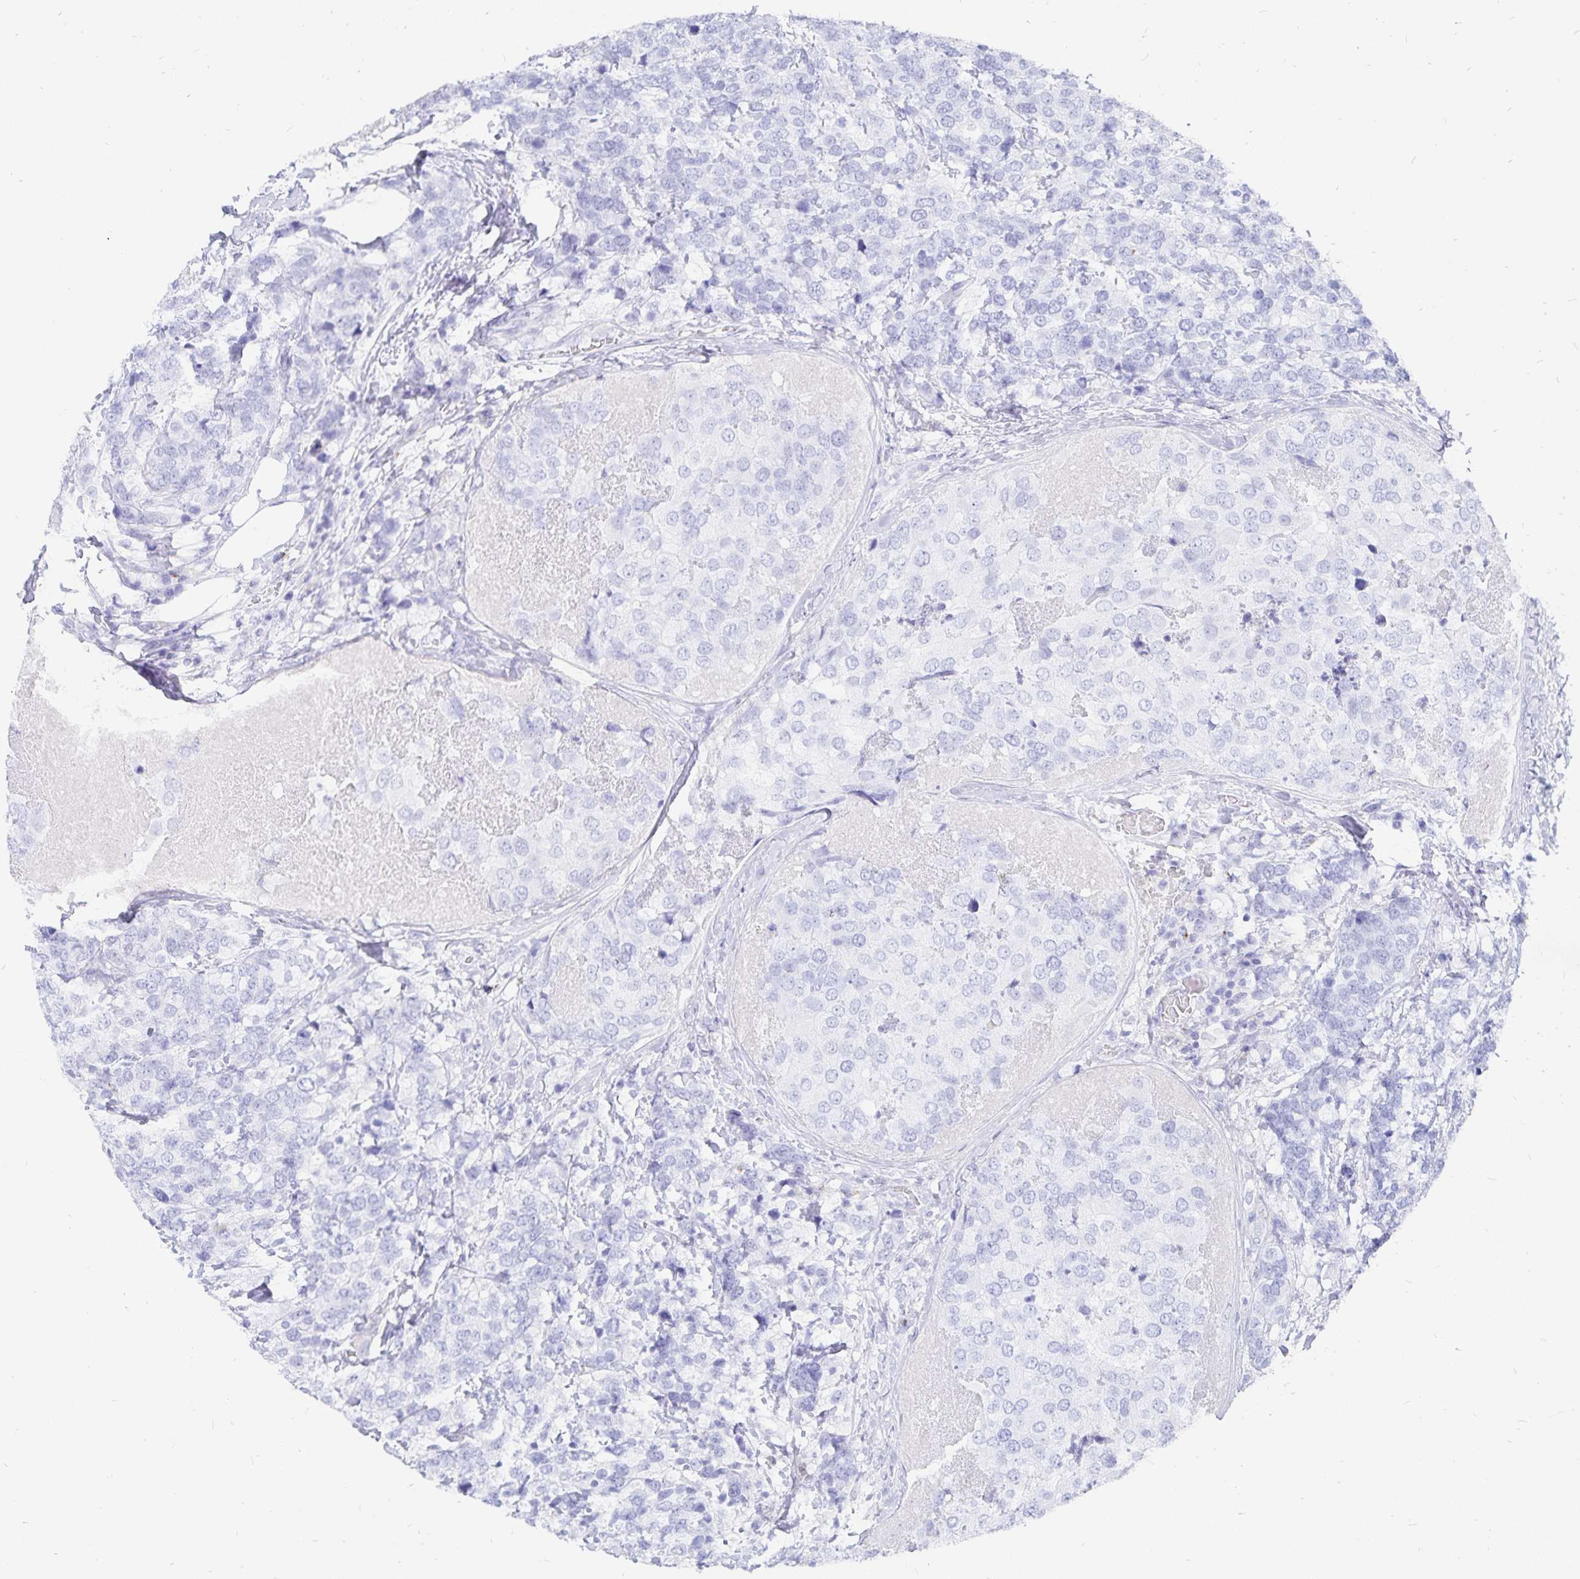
{"staining": {"intensity": "negative", "quantity": "none", "location": "none"}, "tissue": "breast cancer", "cell_type": "Tumor cells", "image_type": "cancer", "snomed": [{"axis": "morphology", "description": "Lobular carcinoma"}, {"axis": "topography", "description": "Breast"}], "caption": "Breast lobular carcinoma was stained to show a protein in brown. There is no significant expression in tumor cells.", "gene": "INSL5", "patient": {"sex": "female", "age": 59}}